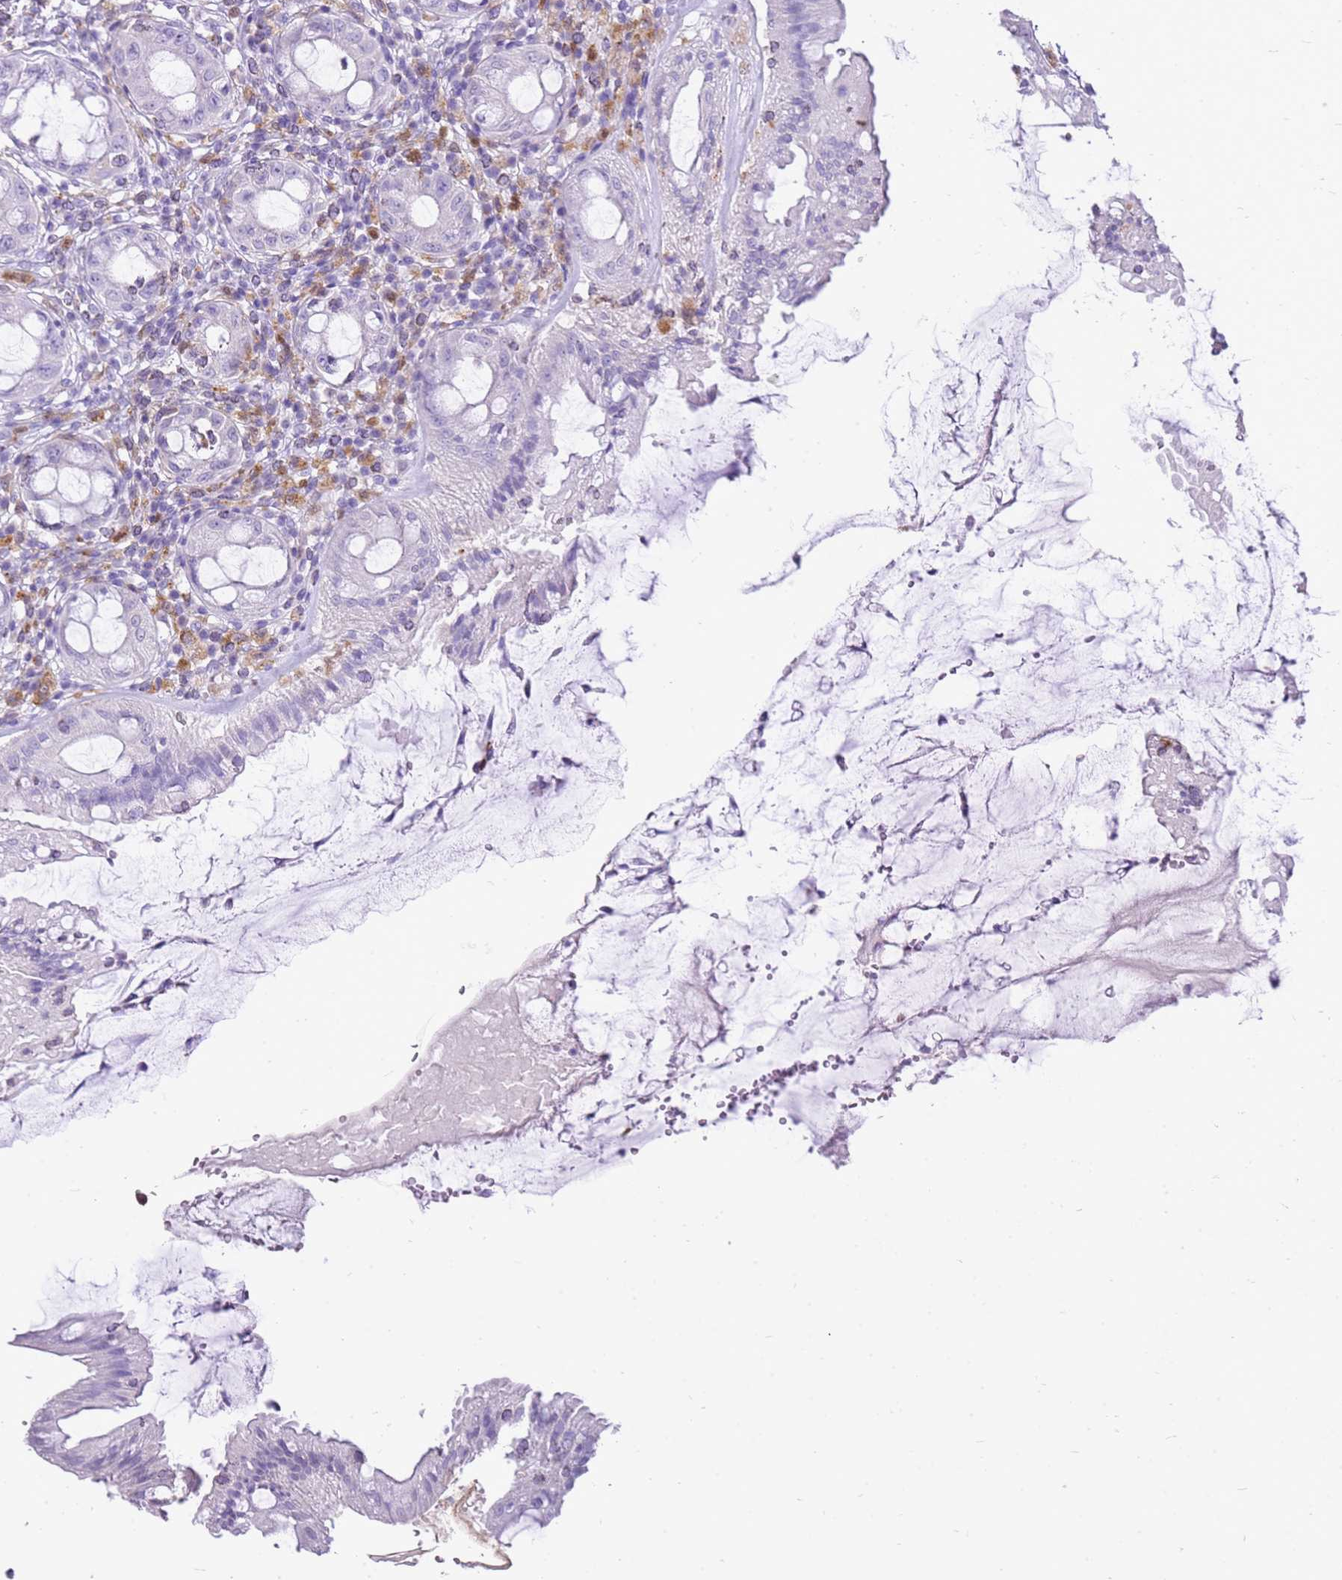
{"staining": {"intensity": "negative", "quantity": "none", "location": "none"}, "tissue": "rectum", "cell_type": "Glandular cells", "image_type": "normal", "snomed": [{"axis": "morphology", "description": "Normal tissue, NOS"}, {"axis": "topography", "description": "Rectum"}], "caption": "Unremarkable rectum was stained to show a protein in brown. There is no significant expression in glandular cells. (Stains: DAB (3,3'-diaminobenzidine) immunohistochemistry with hematoxylin counter stain, Microscopy: brightfield microscopy at high magnification).", "gene": "CSTA", "patient": {"sex": "female", "age": 57}}